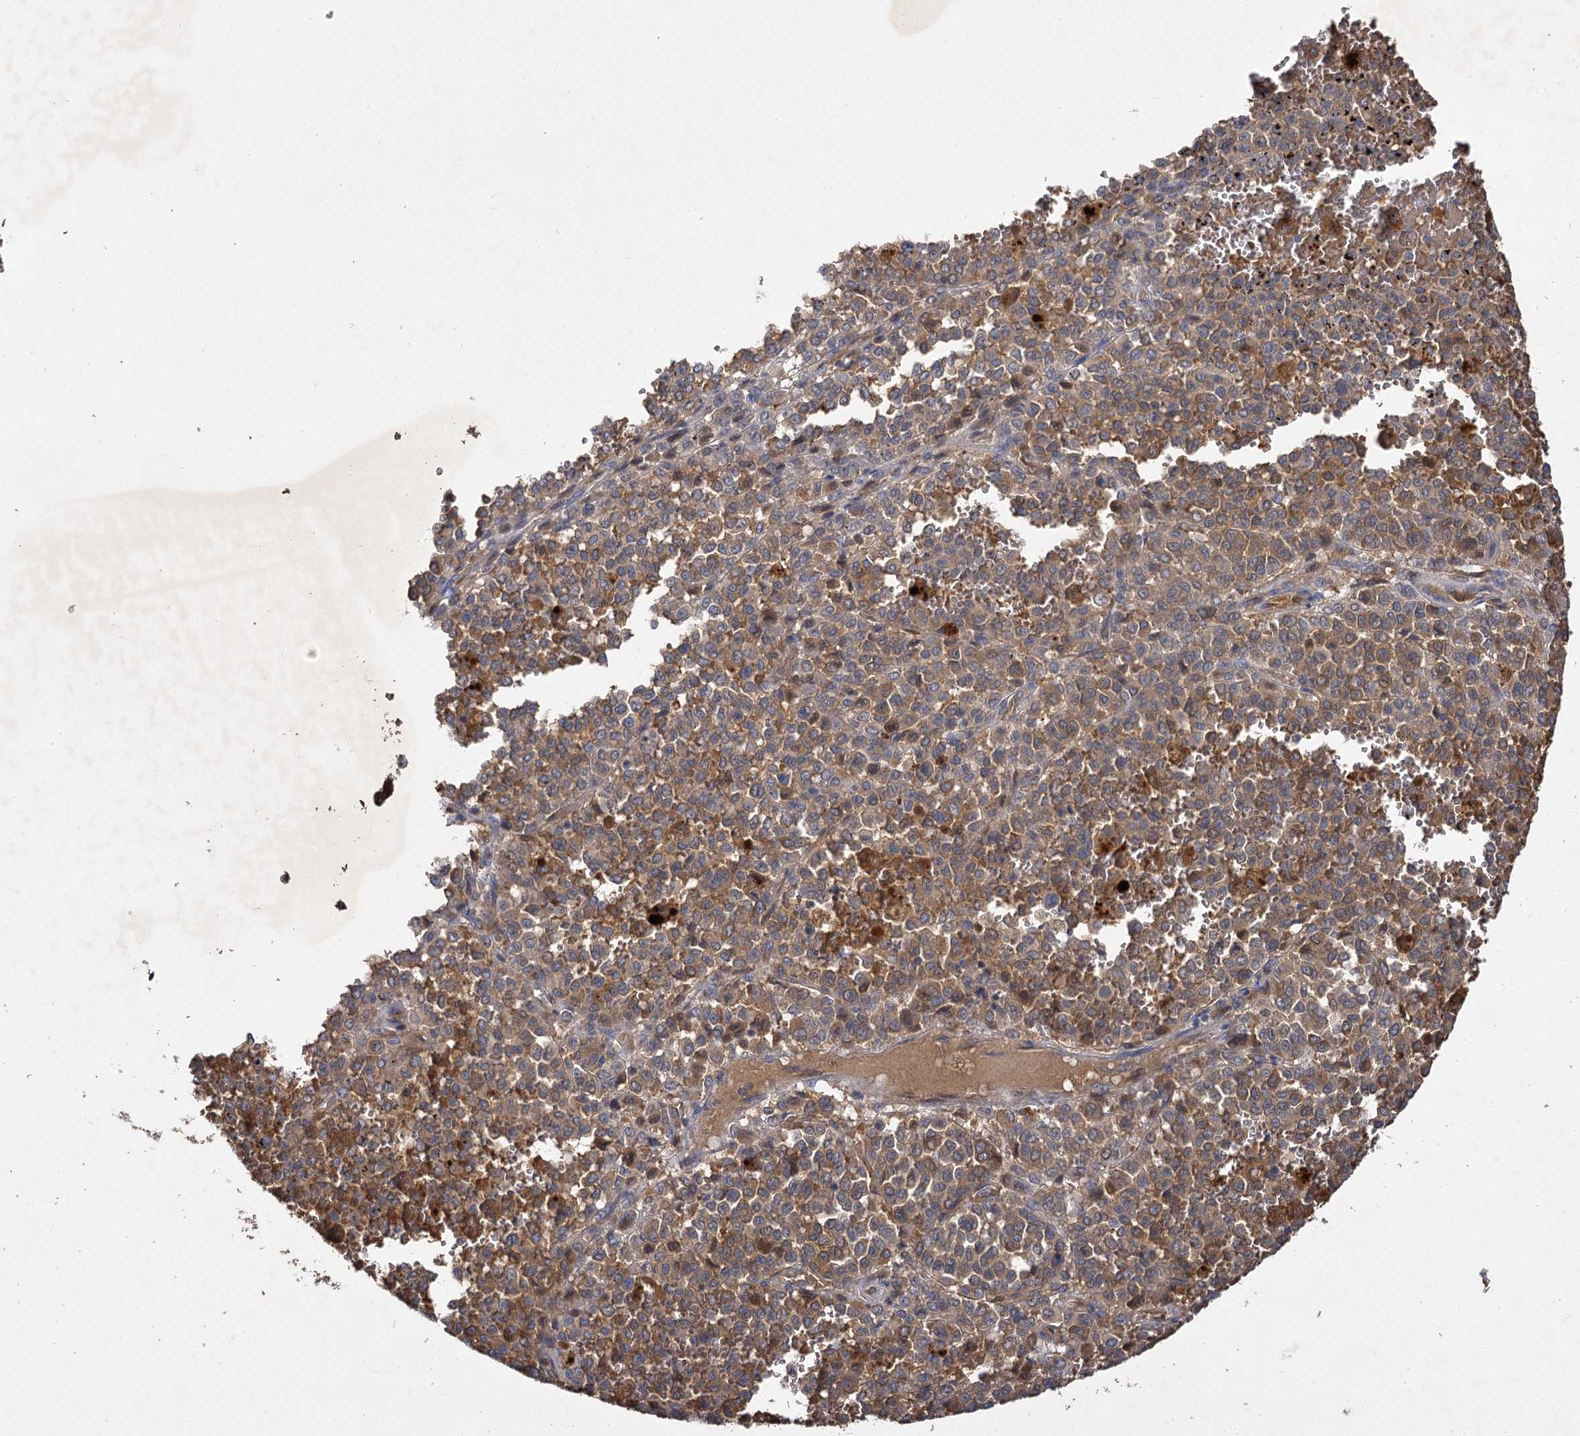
{"staining": {"intensity": "moderate", "quantity": ">75%", "location": "cytoplasmic/membranous"}, "tissue": "melanoma", "cell_type": "Tumor cells", "image_type": "cancer", "snomed": [{"axis": "morphology", "description": "Malignant melanoma, Metastatic site"}, {"axis": "topography", "description": "Pancreas"}], "caption": "Melanoma stained for a protein demonstrates moderate cytoplasmic/membranous positivity in tumor cells.", "gene": "USP50", "patient": {"sex": "female", "age": 30}}